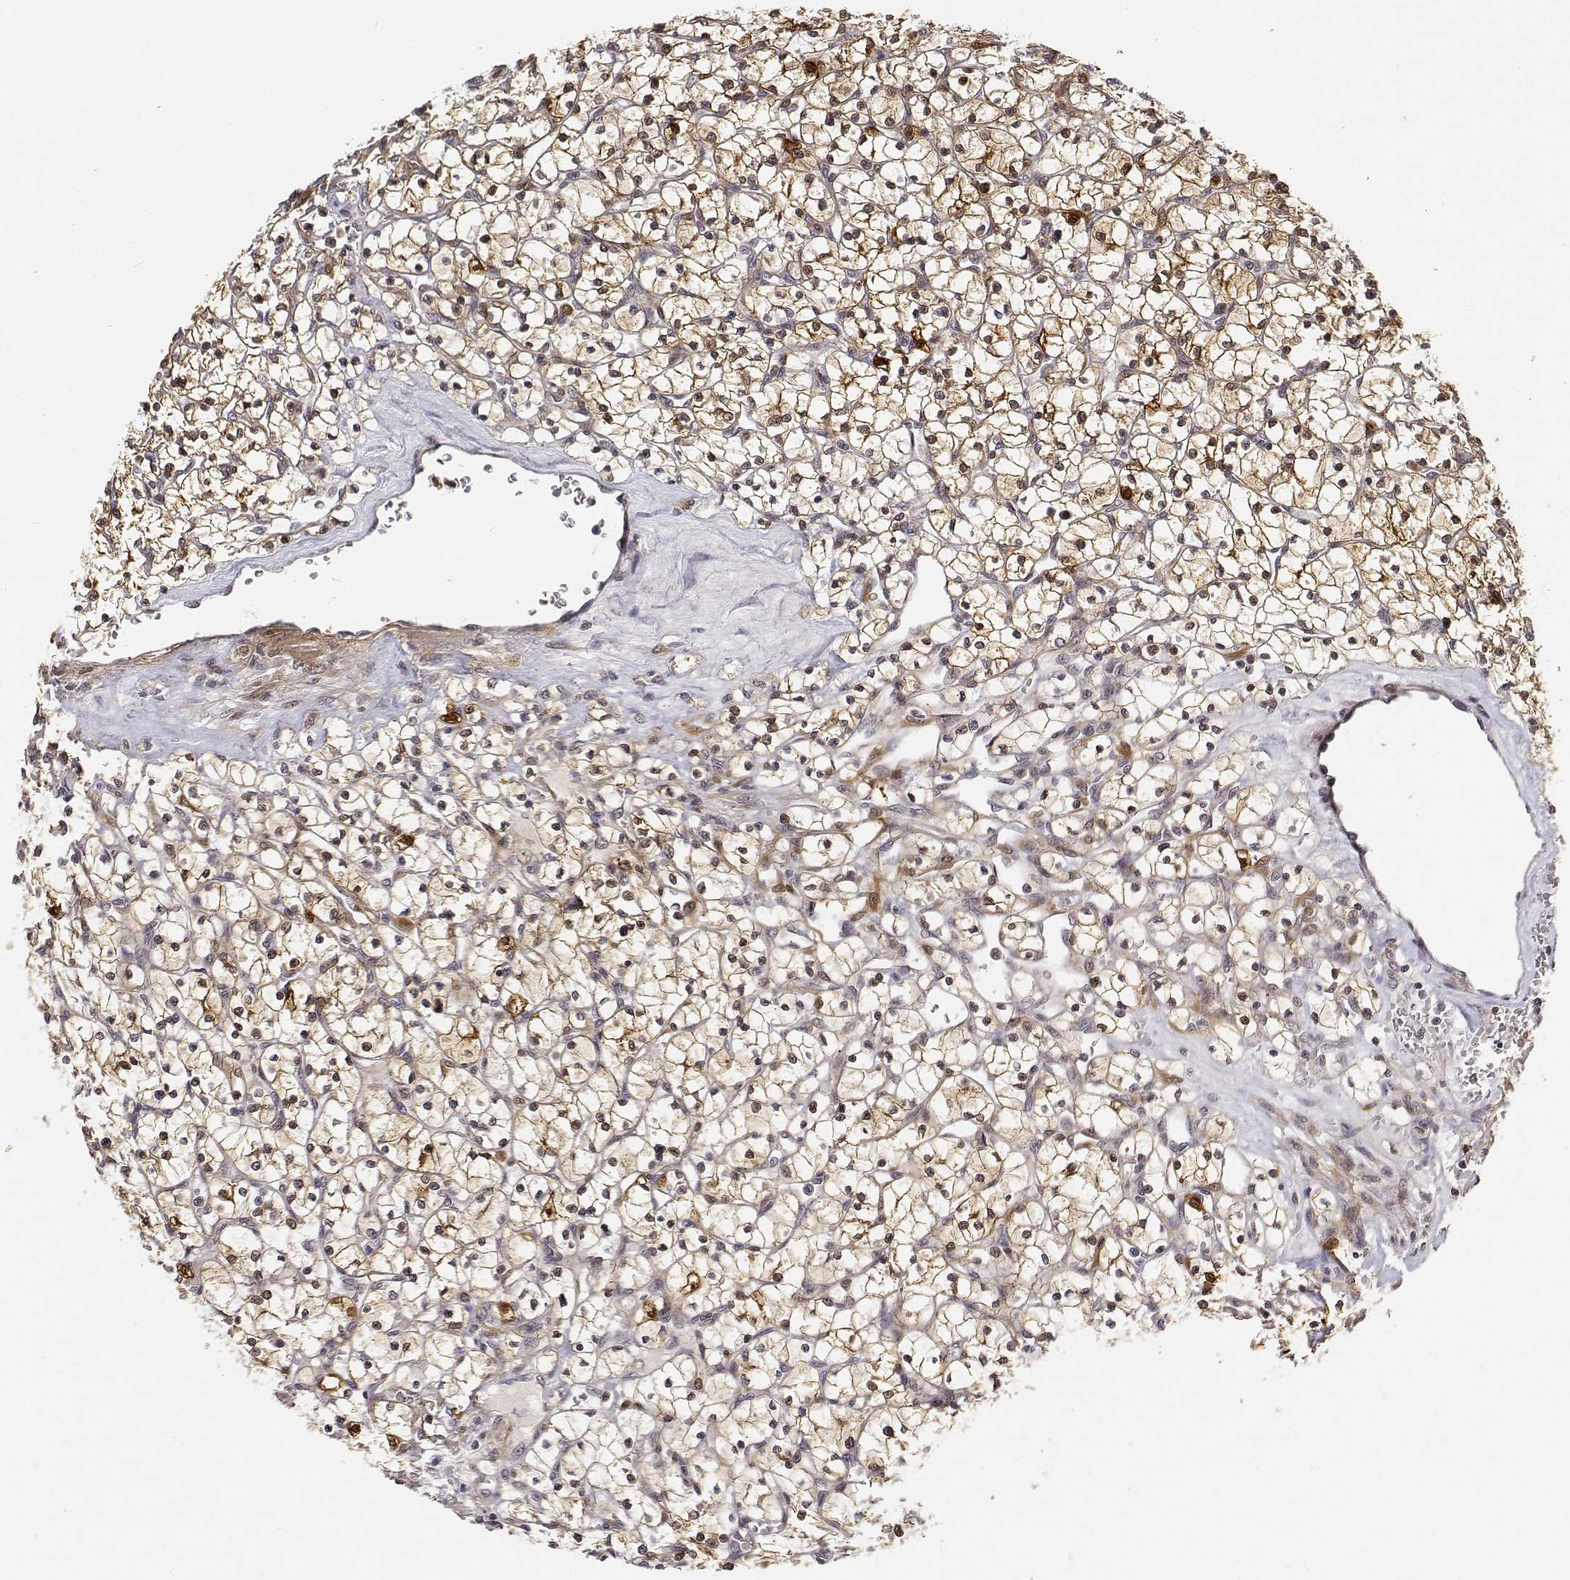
{"staining": {"intensity": "moderate", "quantity": "25%-75%", "location": "cytoplasmic/membranous,nuclear"}, "tissue": "renal cancer", "cell_type": "Tumor cells", "image_type": "cancer", "snomed": [{"axis": "morphology", "description": "Adenocarcinoma, NOS"}, {"axis": "topography", "description": "Kidney"}], "caption": "Immunohistochemical staining of human adenocarcinoma (renal) exhibits medium levels of moderate cytoplasmic/membranous and nuclear expression in about 25%-75% of tumor cells.", "gene": "PHGDH", "patient": {"sex": "female", "age": 64}}